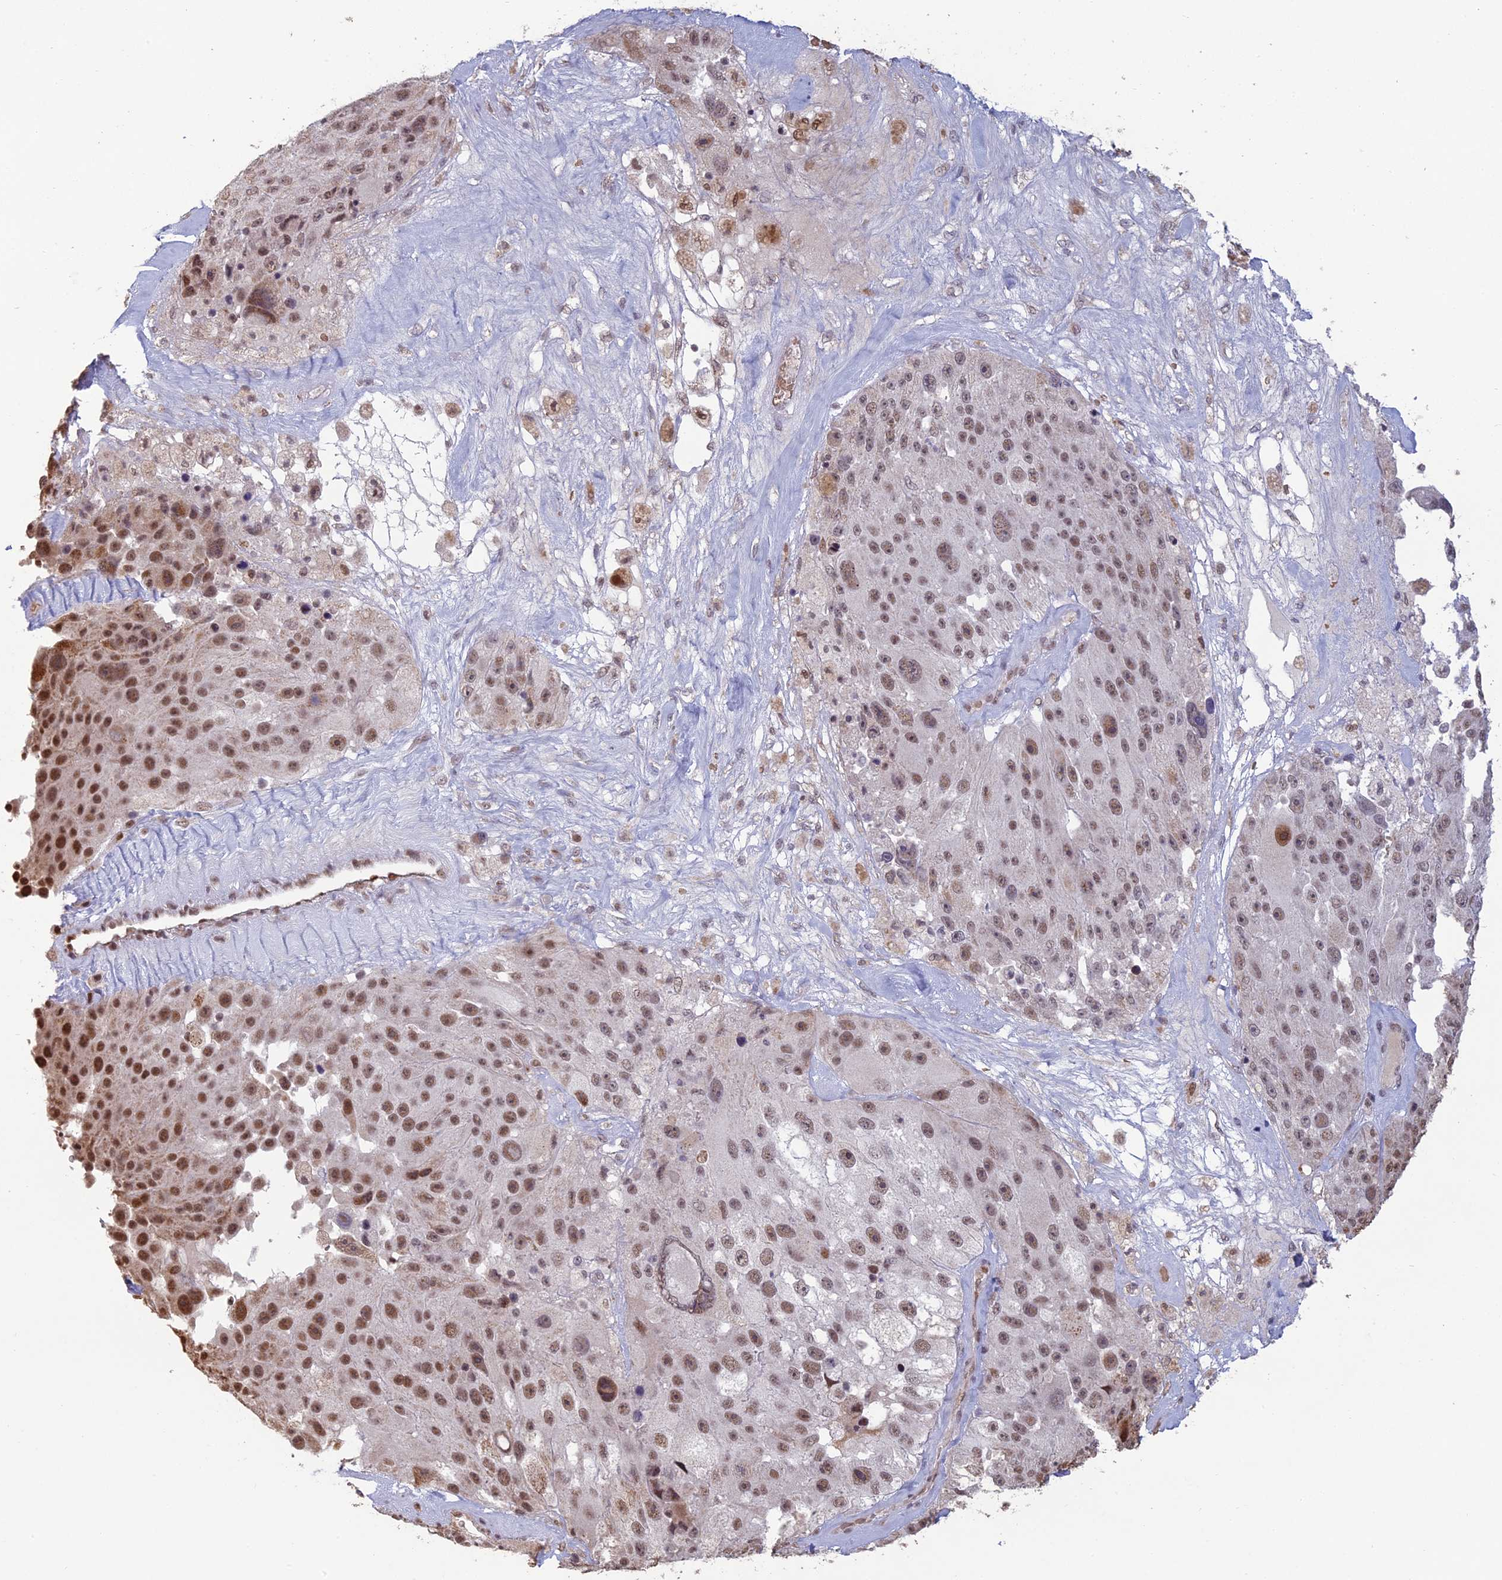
{"staining": {"intensity": "moderate", "quantity": ">75%", "location": "nuclear"}, "tissue": "melanoma", "cell_type": "Tumor cells", "image_type": "cancer", "snomed": [{"axis": "morphology", "description": "Malignant melanoma, Metastatic site"}, {"axis": "topography", "description": "Lymph node"}], "caption": "Immunohistochemical staining of human melanoma demonstrates medium levels of moderate nuclear protein expression in about >75% of tumor cells.", "gene": "MFAP1", "patient": {"sex": "male", "age": 62}}